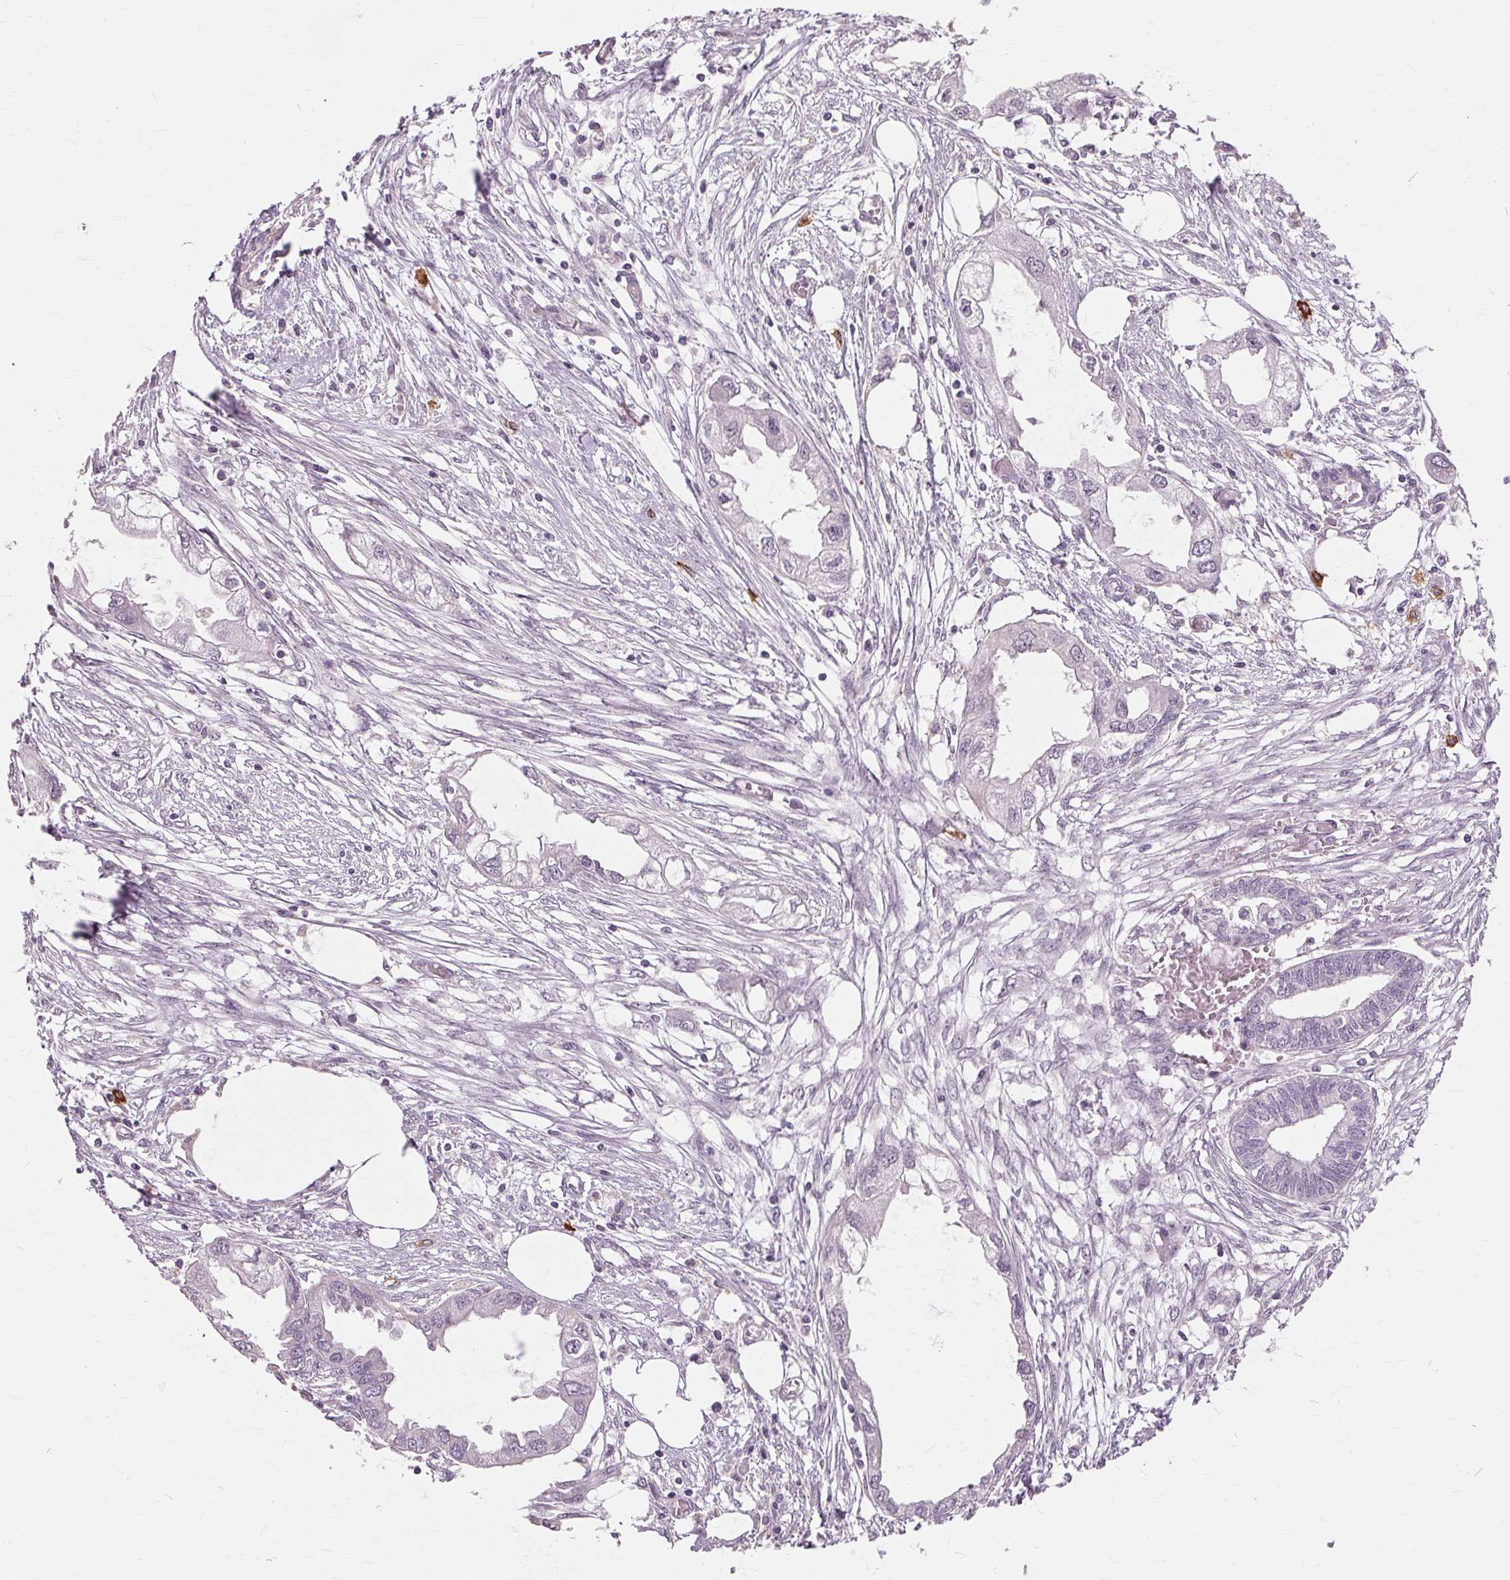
{"staining": {"intensity": "negative", "quantity": "none", "location": "none"}, "tissue": "endometrial cancer", "cell_type": "Tumor cells", "image_type": "cancer", "snomed": [{"axis": "morphology", "description": "Adenocarcinoma, NOS"}, {"axis": "morphology", "description": "Adenocarcinoma, metastatic, NOS"}, {"axis": "topography", "description": "Adipose tissue"}, {"axis": "topography", "description": "Endometrium"}], "caption": "High power microscopy micrograph of an IHC photomicrograph of endometrial cancer (metastatic adenocarcinoma), revealing no significant staining in tumor cells.", "gene": "SIGLEC6", "patient": {"sex": "female", "age": 67}}